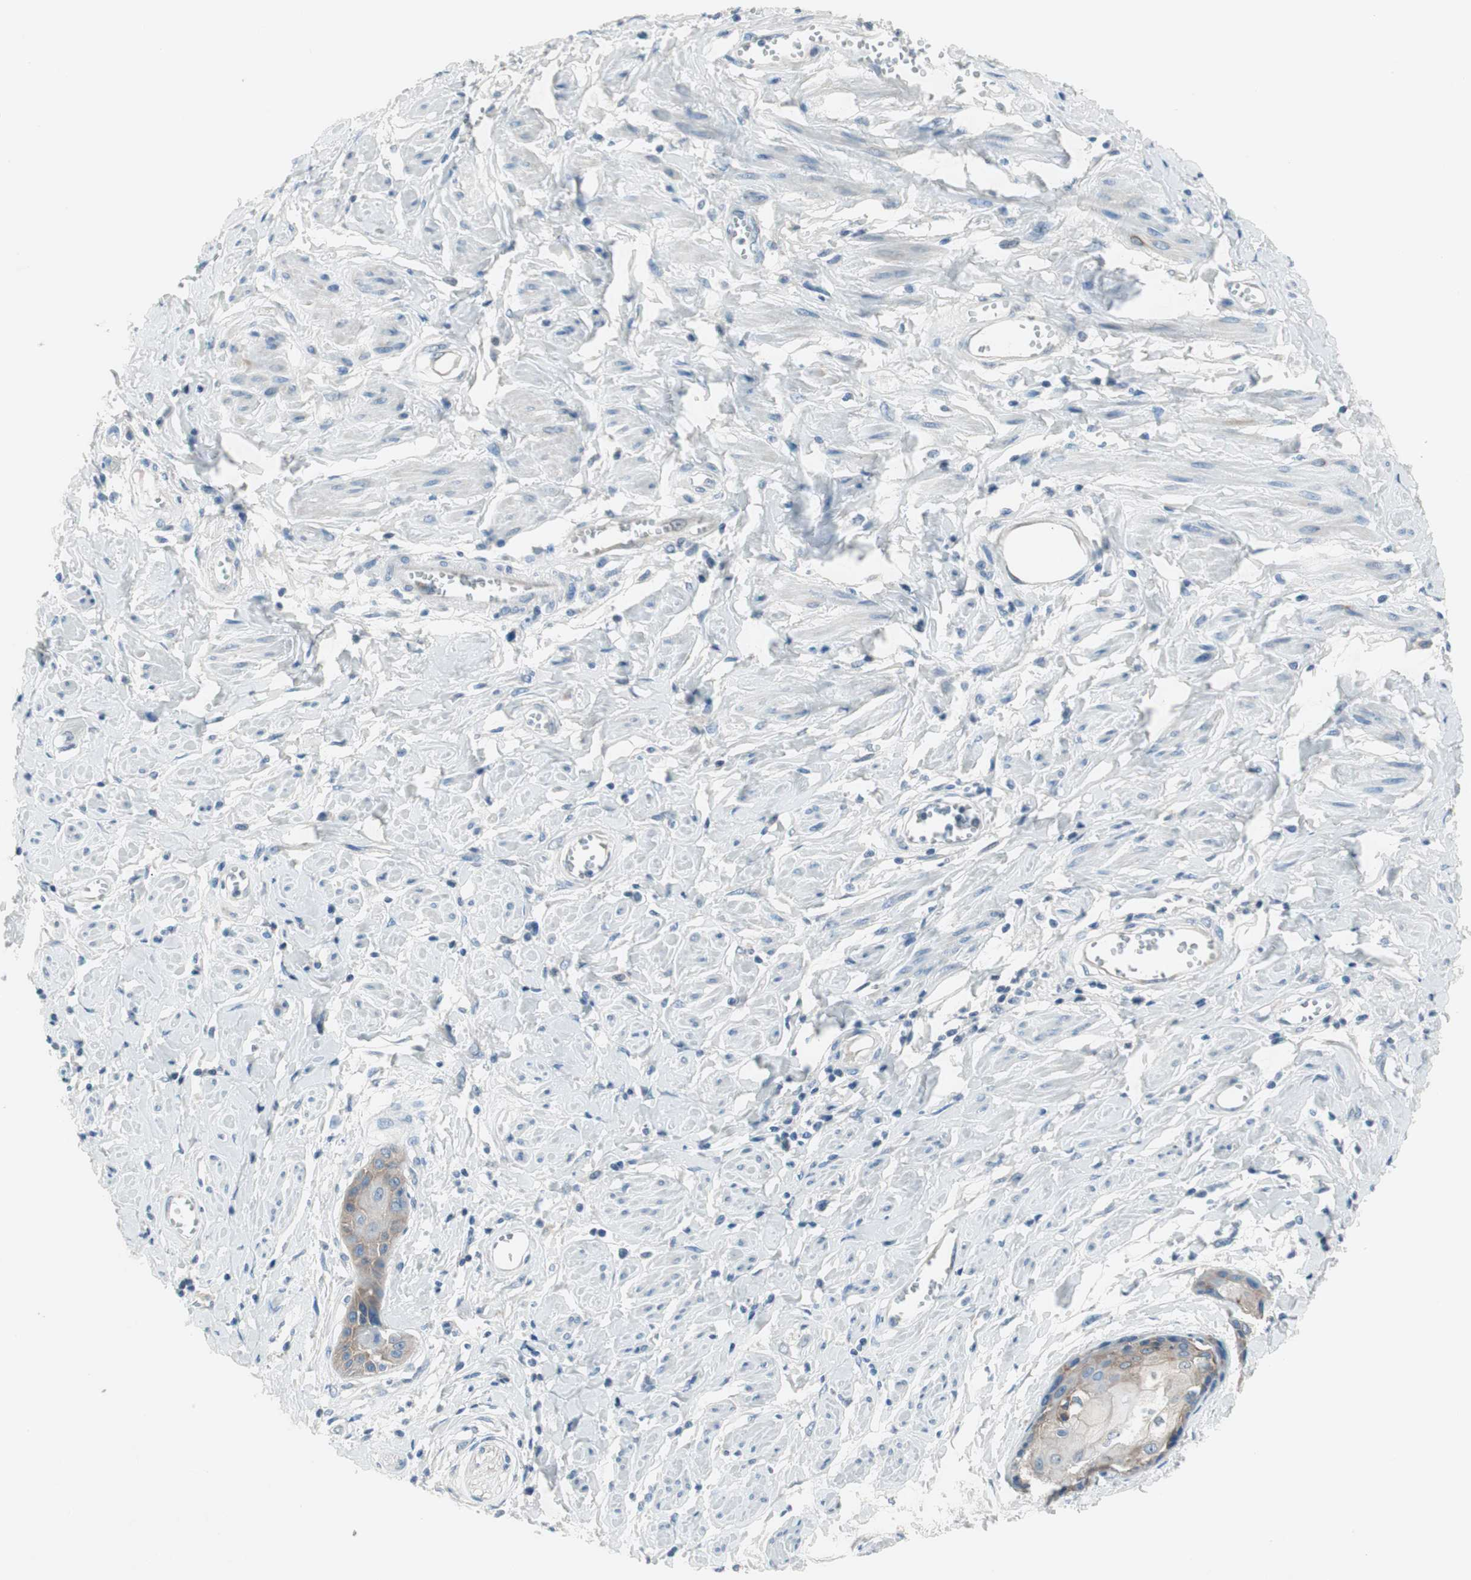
{"staining": {"intensity": "weak", "quantity": "25%-75%", "location": "cytoplasmic/membranous"}, "tissue": "cervical cancer", "cell_type": "Tumor cells", "image_type": "cancer", "snomed": [{"axis": "morphology", "description": "Squamous cell carcinoma, NOS"}, {"axis": "topography", "description": "Cervix"}], "caption": "Cervical cancer (squamous cell carcinoma) tissue demonstrates weak cytoplasmic/membranous staining in about 25%-75% of tumor cells, visualized by immunohistochemistry.", "gene": "PRRG4", "patient": {"sex": "female", "age": 57}}